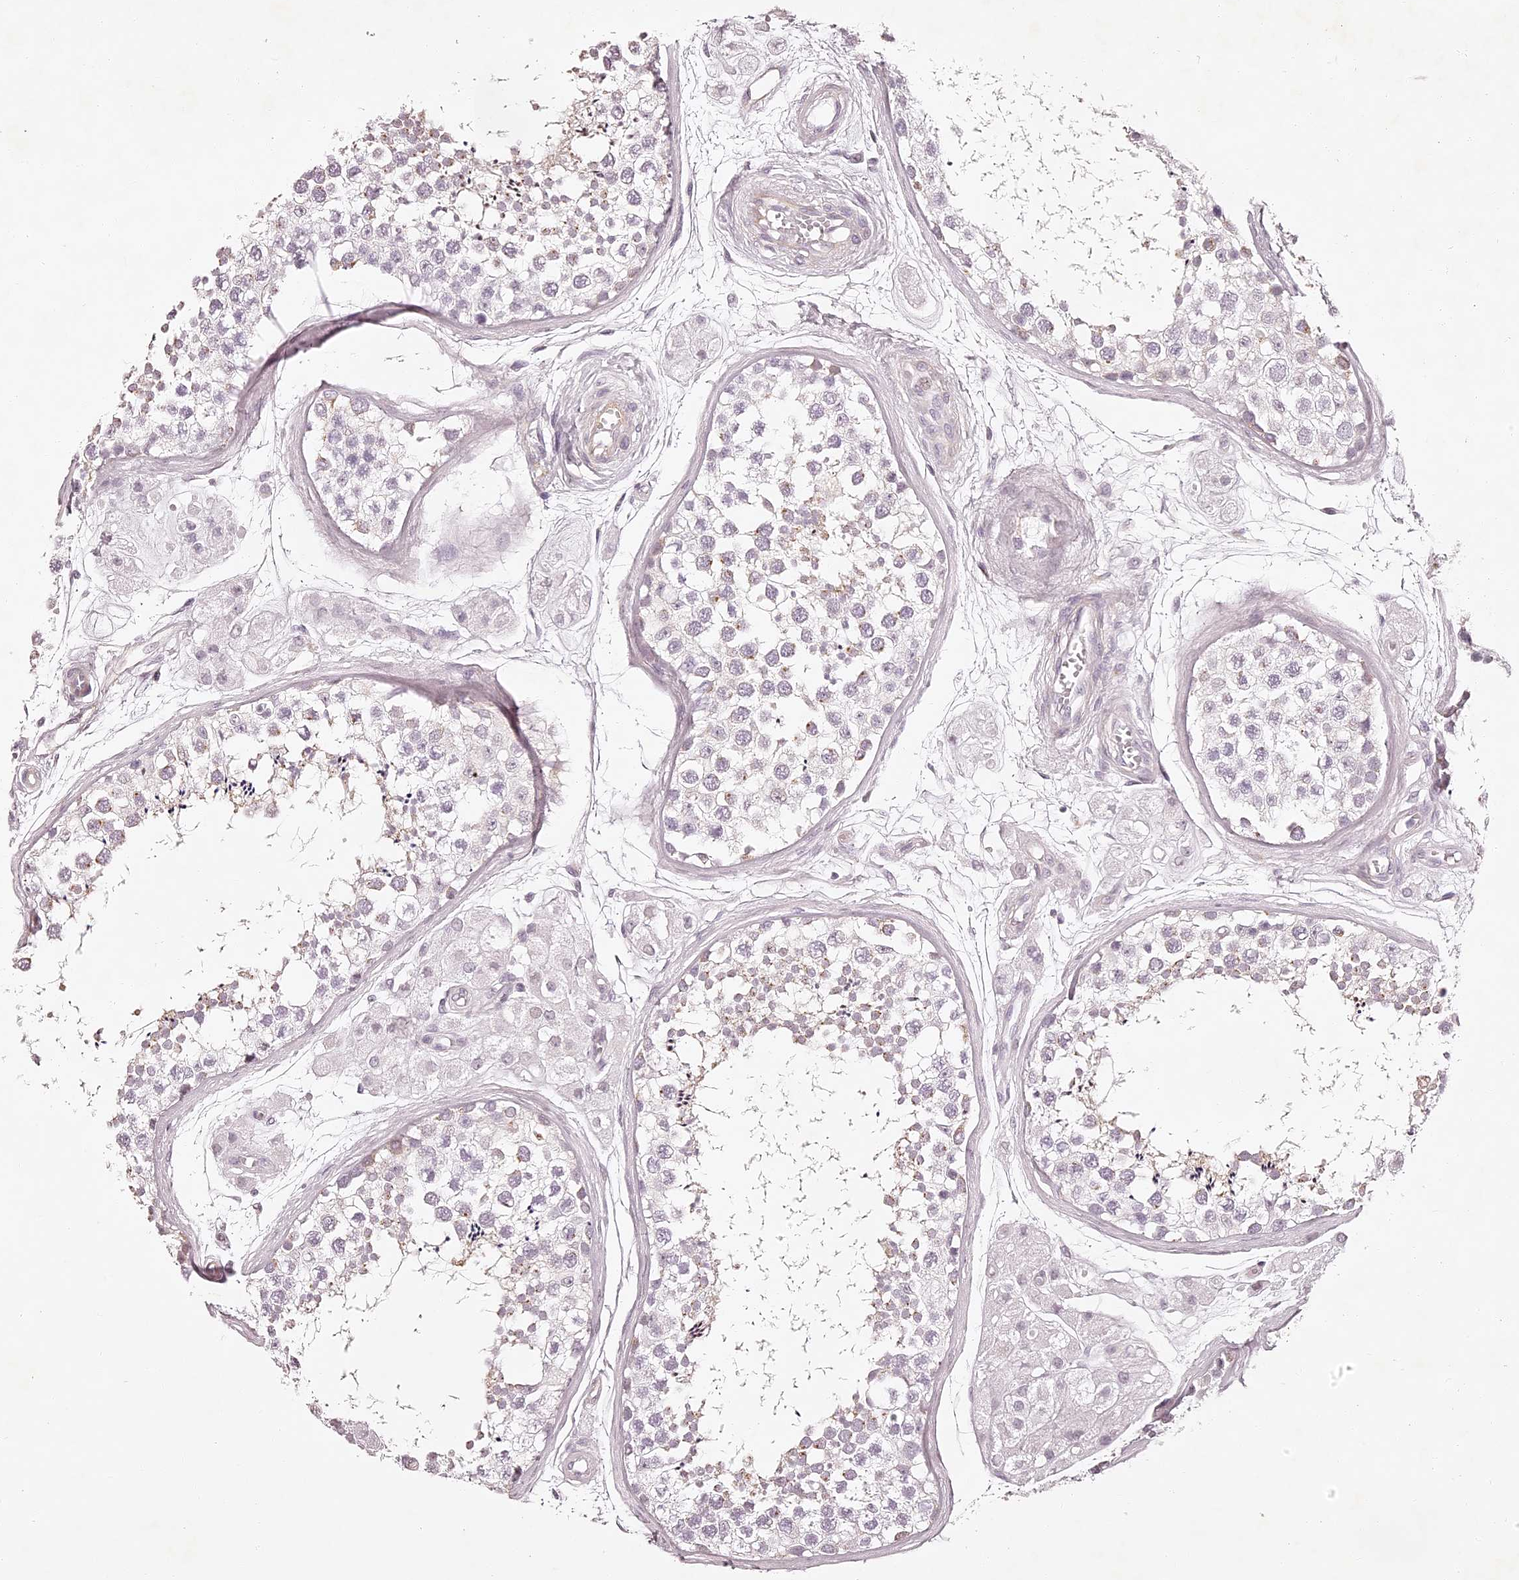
{"staining": {"intensity": "weak", "quantity": "<25%", "location": "cytoplasmic/membranous"}, "tissue": "testis", "cell_type": "Cells in seminiferous ducts", "image_type": "normal", "snomed": [{"axis": "morphology", "description": "Normal tissue, NOS"}, {"axis": "topography", "description": "Testis"}], "caption": "Immunohistochemistry (IHC) image of unremarkable human testis stained for a protein (brown), which displays no positivity in cells in seminiferous ducts.", "gene": "ELAPOR1", "patient": {"sex": "male", "age": 56}}